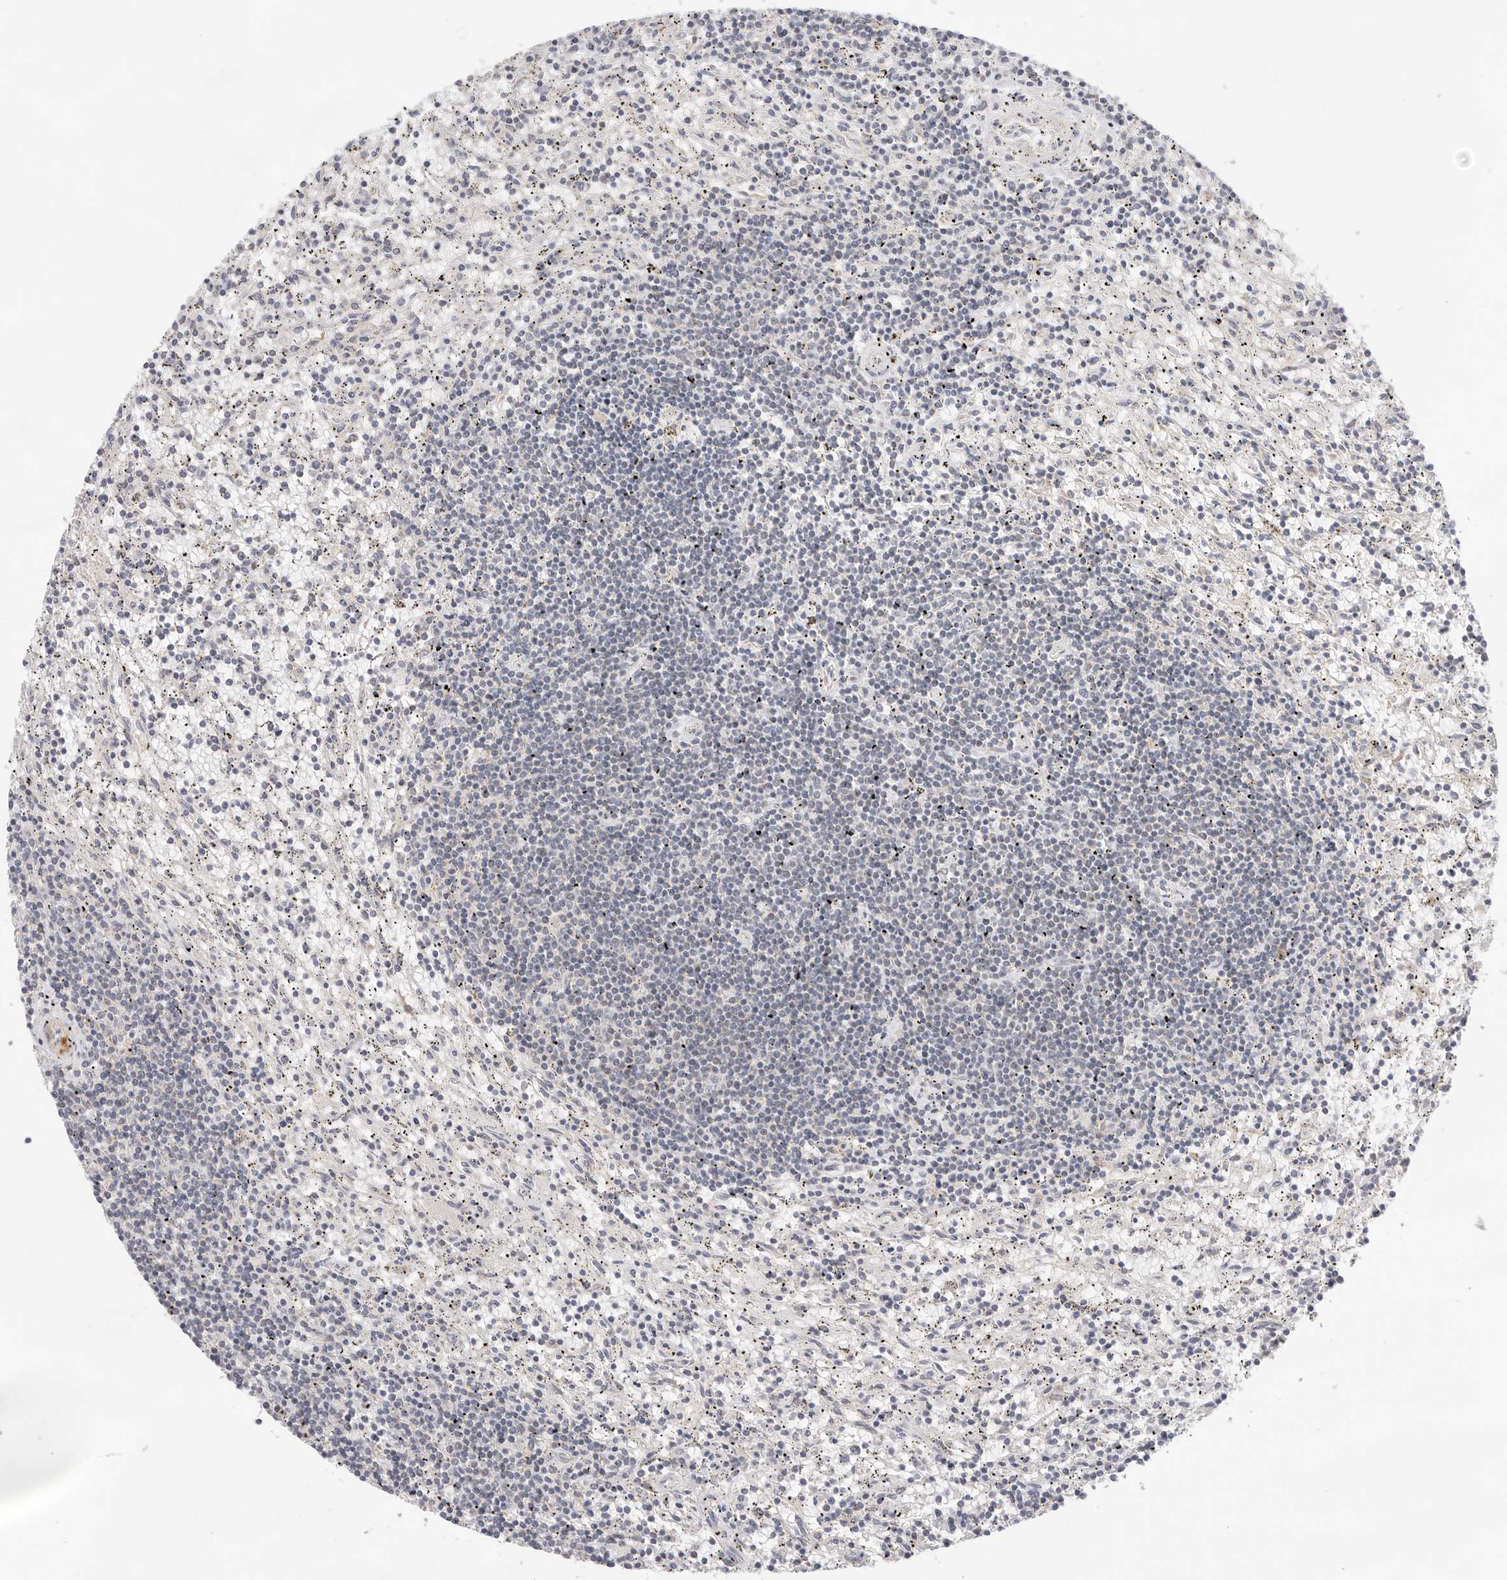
{"staining": {"intensity": "negative", "quantity": "none", "location": "none"}, "tissue": "lymphoma", "cell_type": "Tumor cells", "image_type": "cancer", "snomed": [{"axis": "morphology", "description": "Malignant lymphoma, non-Hodgkin's type, Low grade"}, {"axis": "topography", "description": "Spleen"}], "caption": "Immunohistochemistry (IHC) histopathology image of low-grade malignant lymphoma, non-Hodgkin's type stained for a protein (brown), which displays no expression in tumor cells.", "gene": "USH1C", "patient": {"sex": "male", "age": 76}}